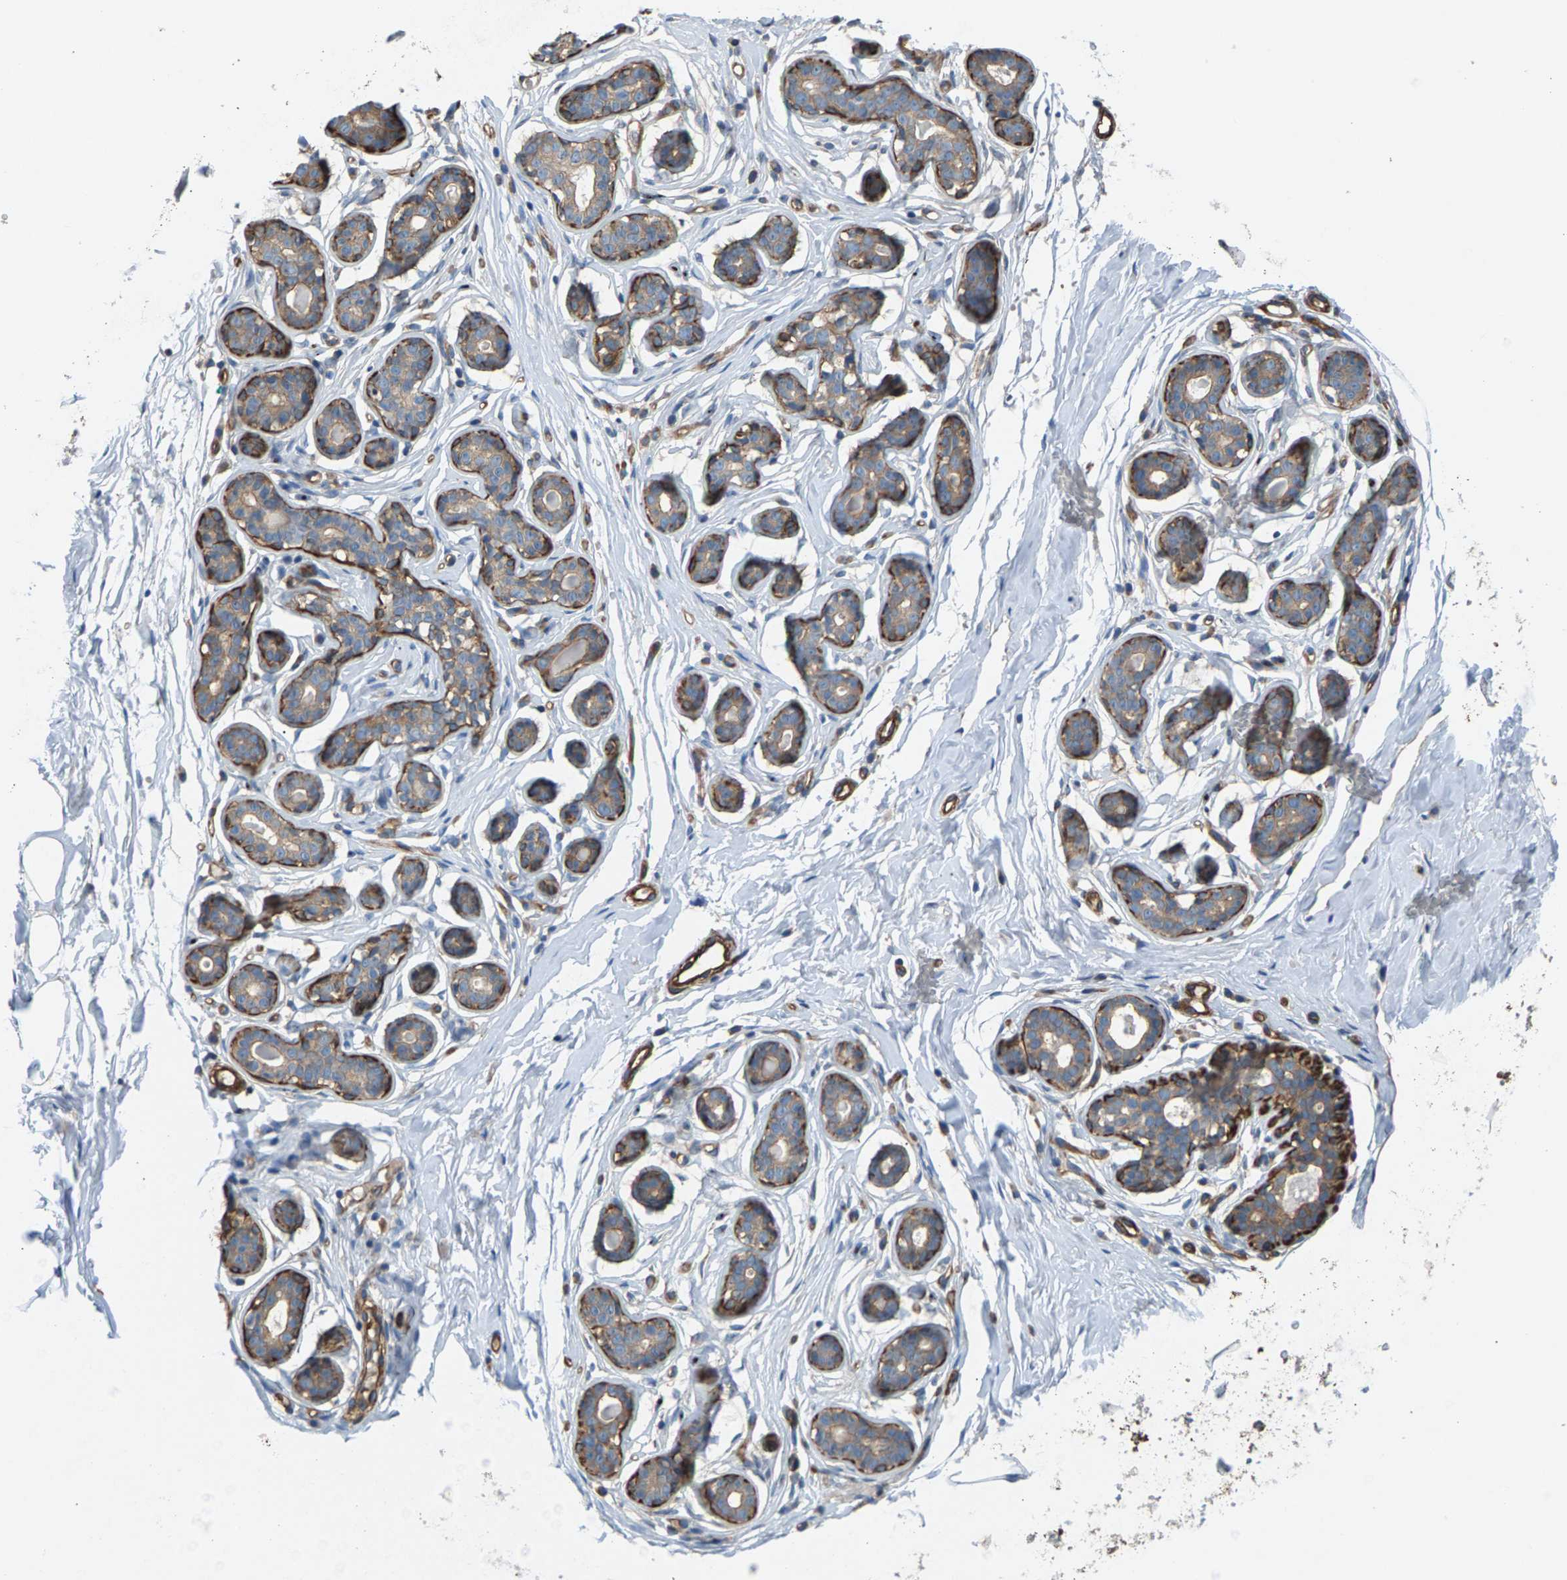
{"staining": {"intensity": "moderate", "quantity": ">75%", "location": "cytoplasmic/membranous"}, "tissue": "breast", "cell_type": "Adipocytes", "image_type": "normal", "snomed": [{"axis": "morphology", "description": "Normal tissue, NOS"}, {"axis": "topography", "description": "Breast"}], "caption": "This is an image of immunohistochemistry staining of benign breast, which shows moderate positivity in the cytoplasmic/membranous of adipocytes.", "gene": "PDCL", "patient": {"sex": "female", "age": 23}}